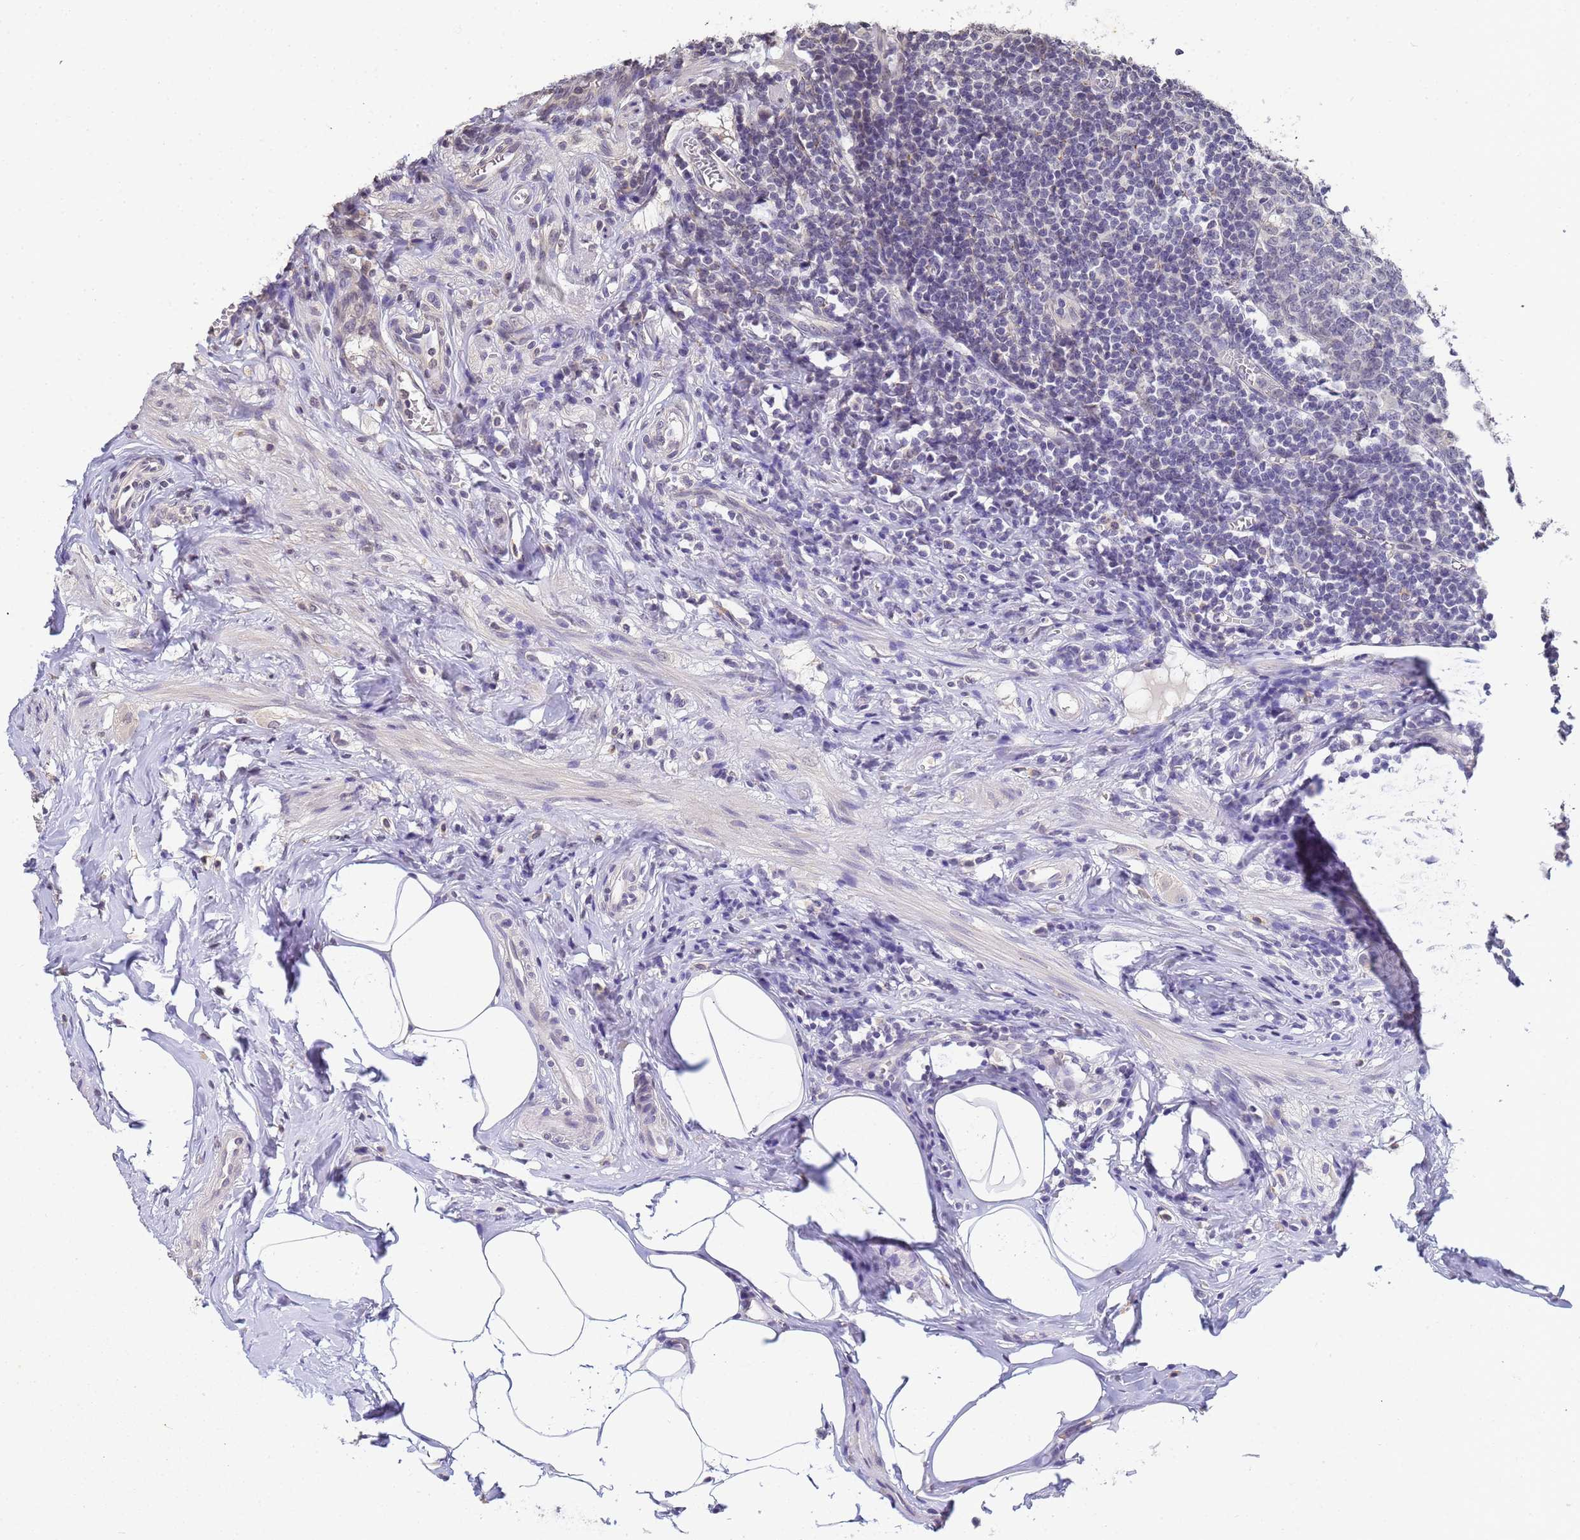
{"staining": {"intensity": "negative", "quantity": "none", "location": "none"}, "tissue": "appendix", "cell_type": "Glandular cells", "image_type": "normal", "snomed": [{"axis": "morphology", "description": "Normal tissue, NOS"}, {"axis": "topography", "description": "Appendix"}], "caption": "Micrograph shows no significant protein positivity in glandular cells of benign appendix.", "gene": "MYL7", "patient": {"sex": "male", "age": 56}}